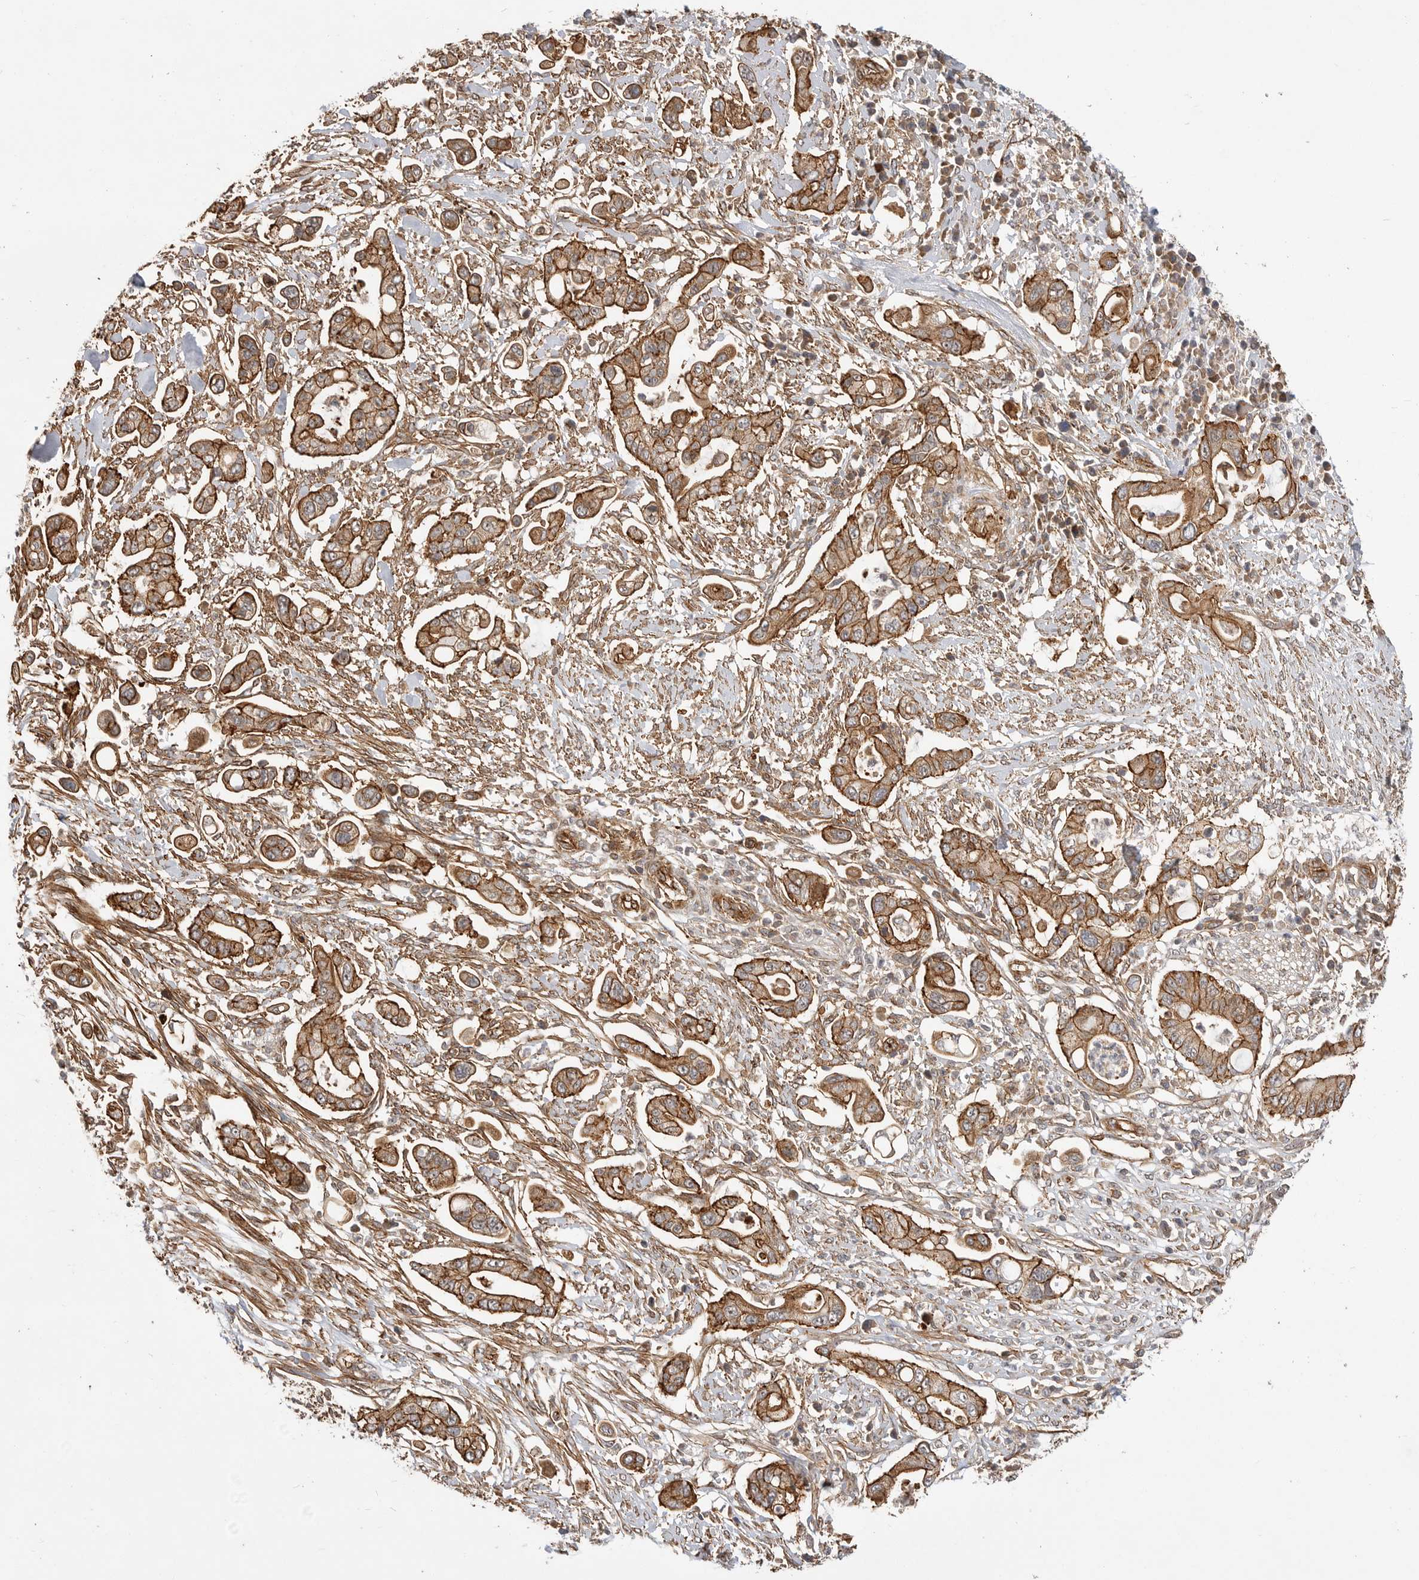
{"staining": {"intensity": "strong", "quantity": ">75%", "location": "cytoplasmic/membranous"}, "tissue": "pancreatic cancer", "cell_type": "Tumor cells", "image_type": "cancer", "snomed": [{"axis": "morphology", "description": "Adenocarcinoma, NOS"}, {"axis": "topography", "description": "Pancreas"}], "caption": "Immunohistochemistry (IHC) photomicrograph of pancreatic cancer stained for a protein (brown), which demonstrates high levels of strong cytoplasmic/membranous positivity in about >75% of tumor cells.", "gene": "GPATCH2", "patient": {"sex": "male", "age": 68}}